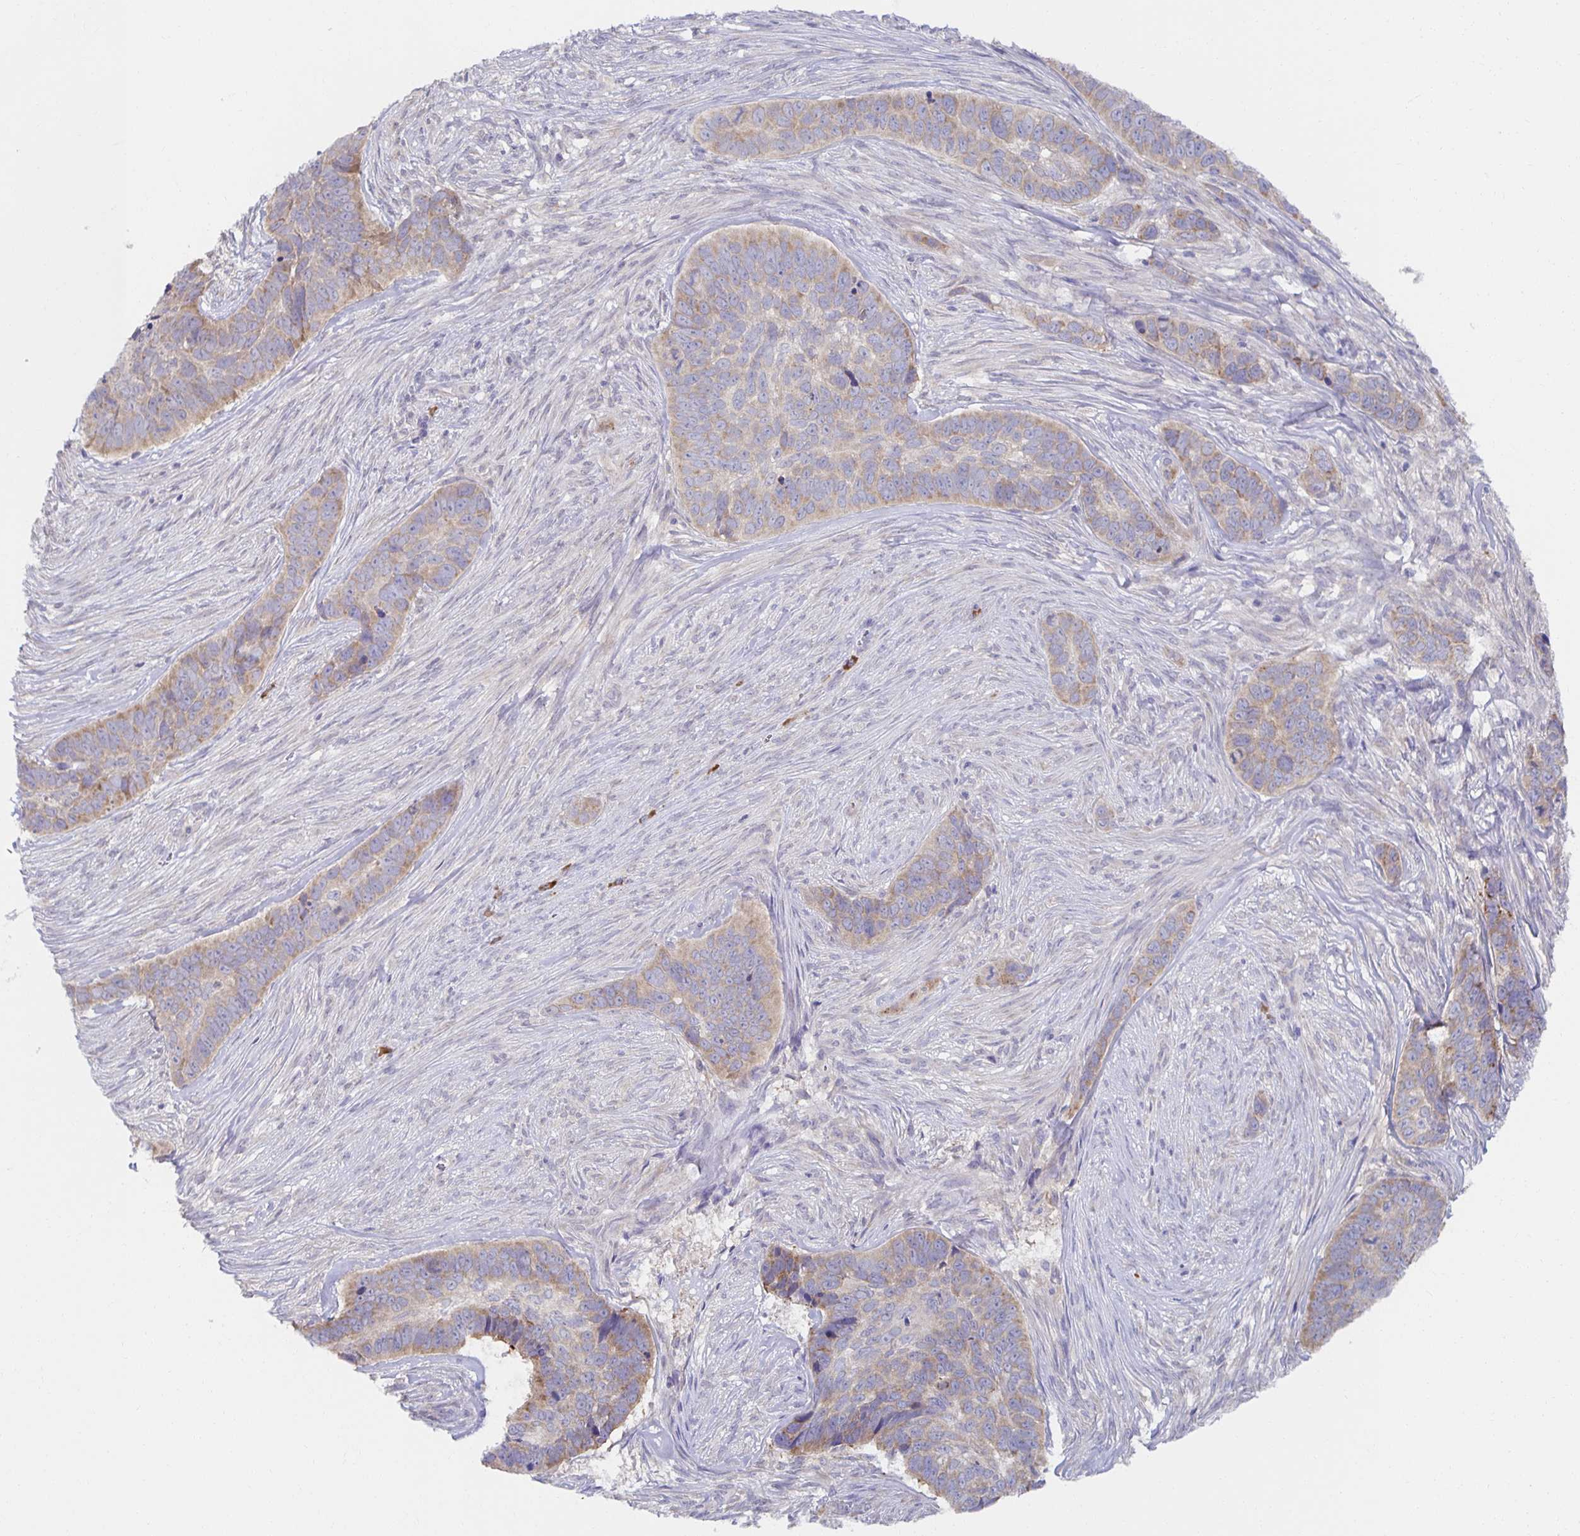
{"staining": {"intensity": "weak", "quantity": "<25%", "location": "cytoplasmic/membranous"}, "tissue": "skin cancer", "cell_type": "Tumor cells", "image_type": "cancer", "snomed": [{"axis": "morphology", "description": "Basal cell carcinoma"}, {"axis": "topography", "description": "Skin"}], "caption": "The immunohistochemistry image has no significant expression in tumor cells of skin cancer (basal cell carcinoma) tissue.", "gene": "BAD", "patient": {"sex": "female", "age": 82}}